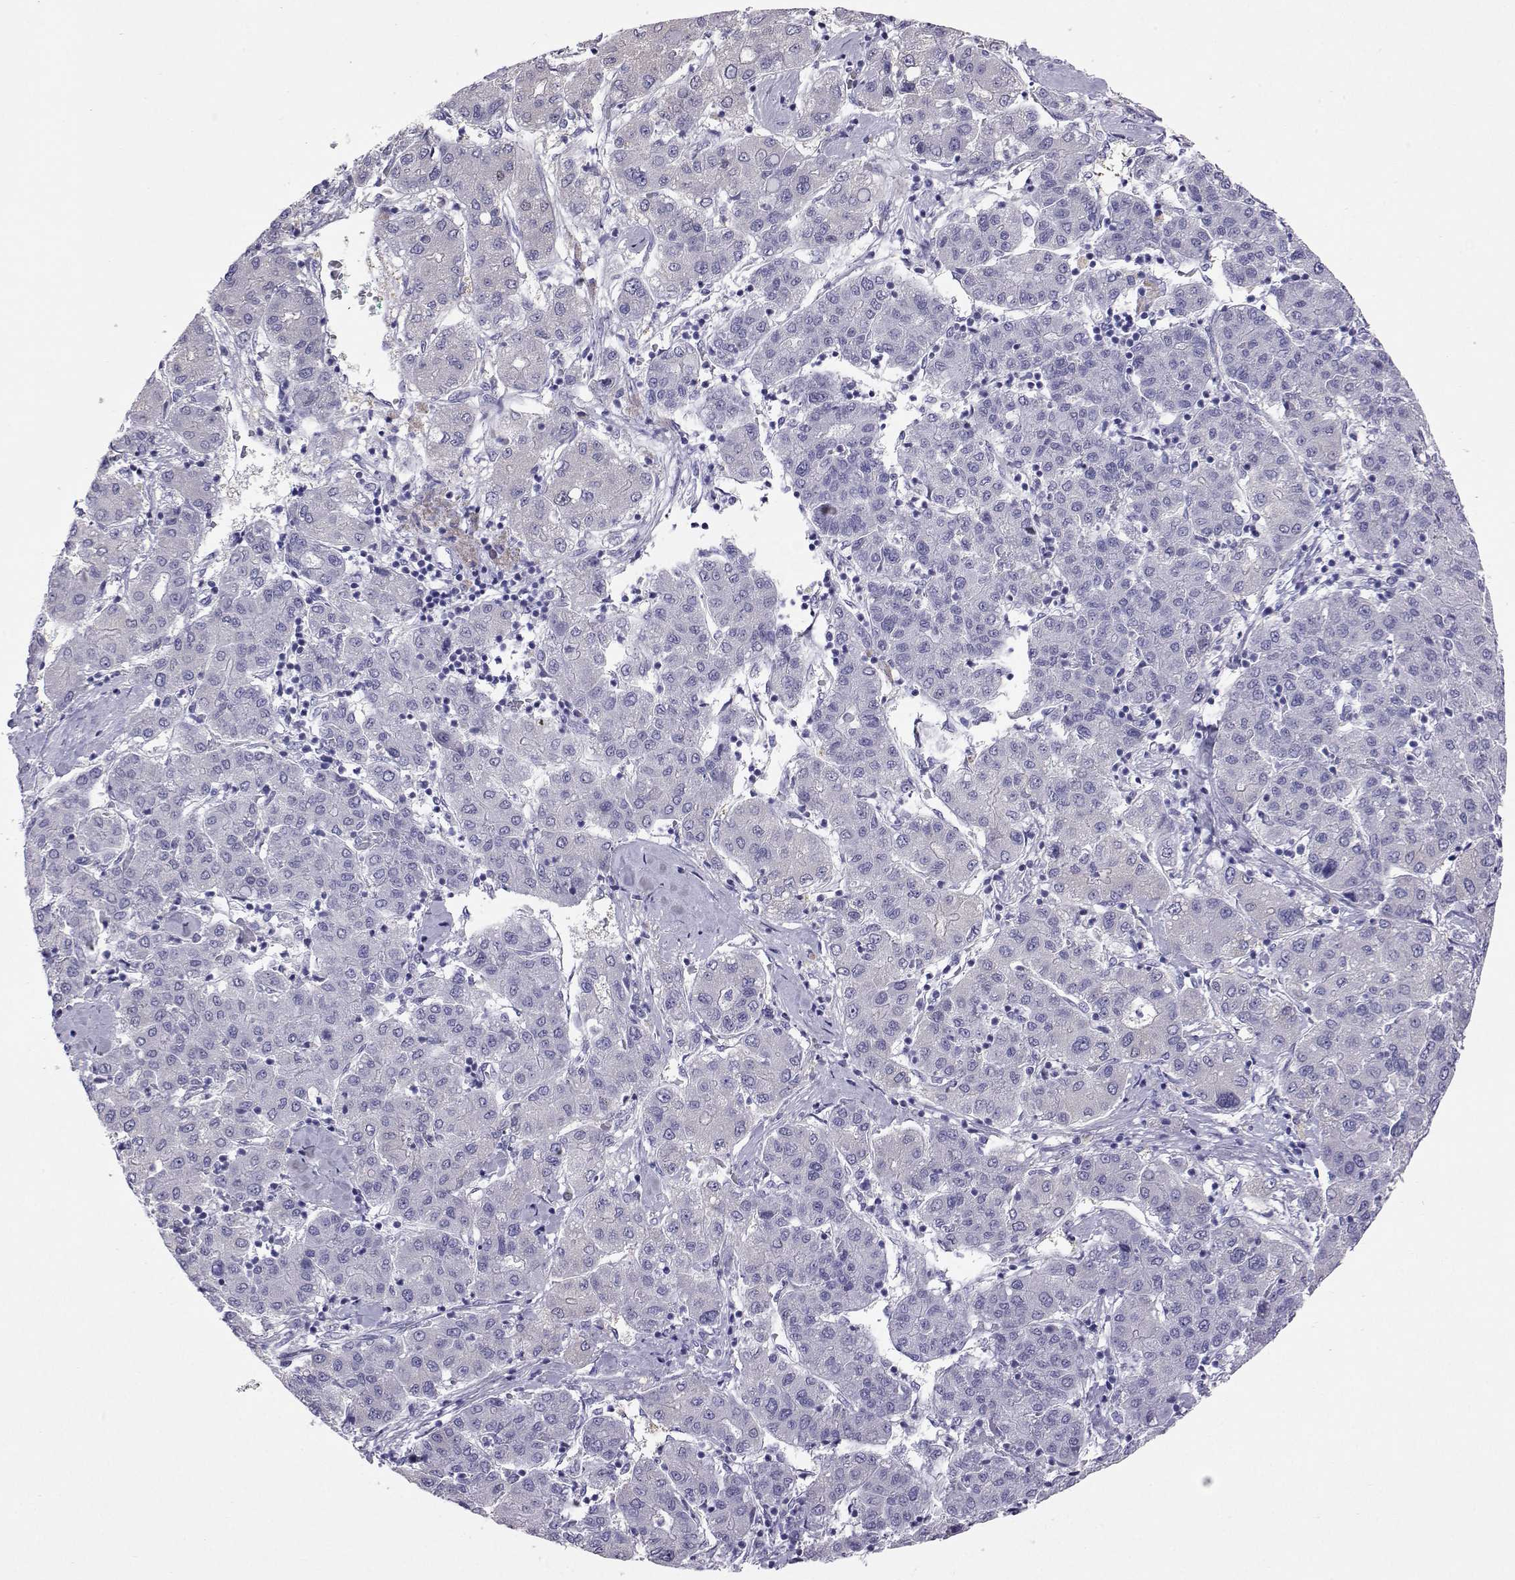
{"staining": {"intensity": "negative", "quantity": "none", "location": "none"}, "tissue": "liver cancer", "cell_type": "Tumor cells", "image_type": "cancer", "snomed": [{"axis": "morphology", "description": "Carcinoma, Hepatocellular, NOS"}, {"axis": "topography", "description": "Liver"}], "caption": "Hepatocellular carcinoma (liver) stained for a protein using IHC exhibits no expression tumor cells.", "gene": "PLIN4", "patient": {"sex": "male", "age": 65}}